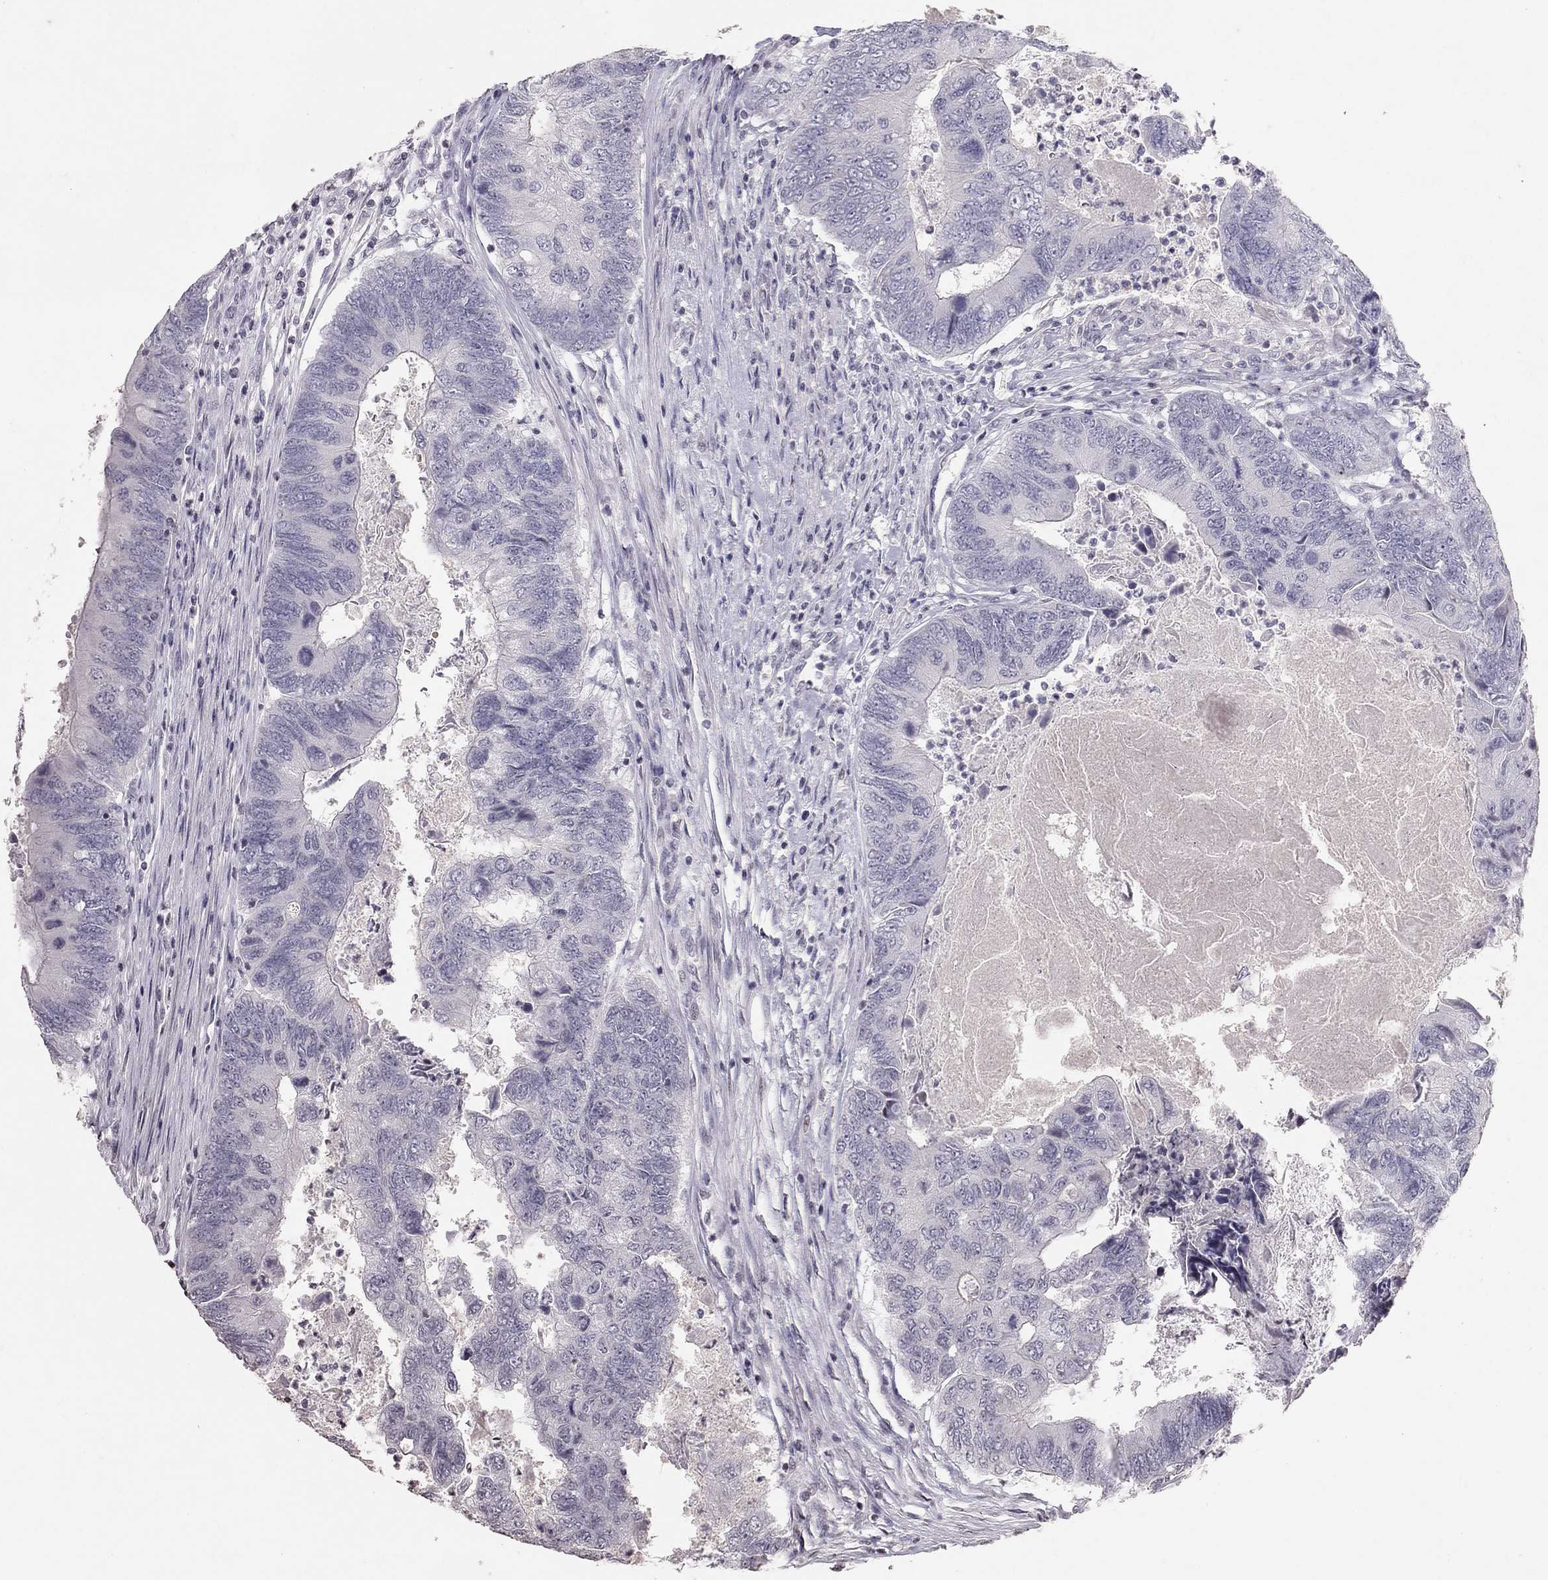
{"staining": {"intensity": "negative", "quantity": "none", "location": "none"}, "tissue": "colorectal cancer", "cell_type": "Tumor cells", "image_type": "cancer", "snomed": [{"axis": "morphology", "description": "Adenocarcinoma, NOS"}, {"axis": "topography", "description": "Colon"}], "caption": "A photomicrograph of human colorectal cancer is negative for staining in tumor cells.", "gene": "TSHB", "patient": {"sex": "female", "age": 67}}